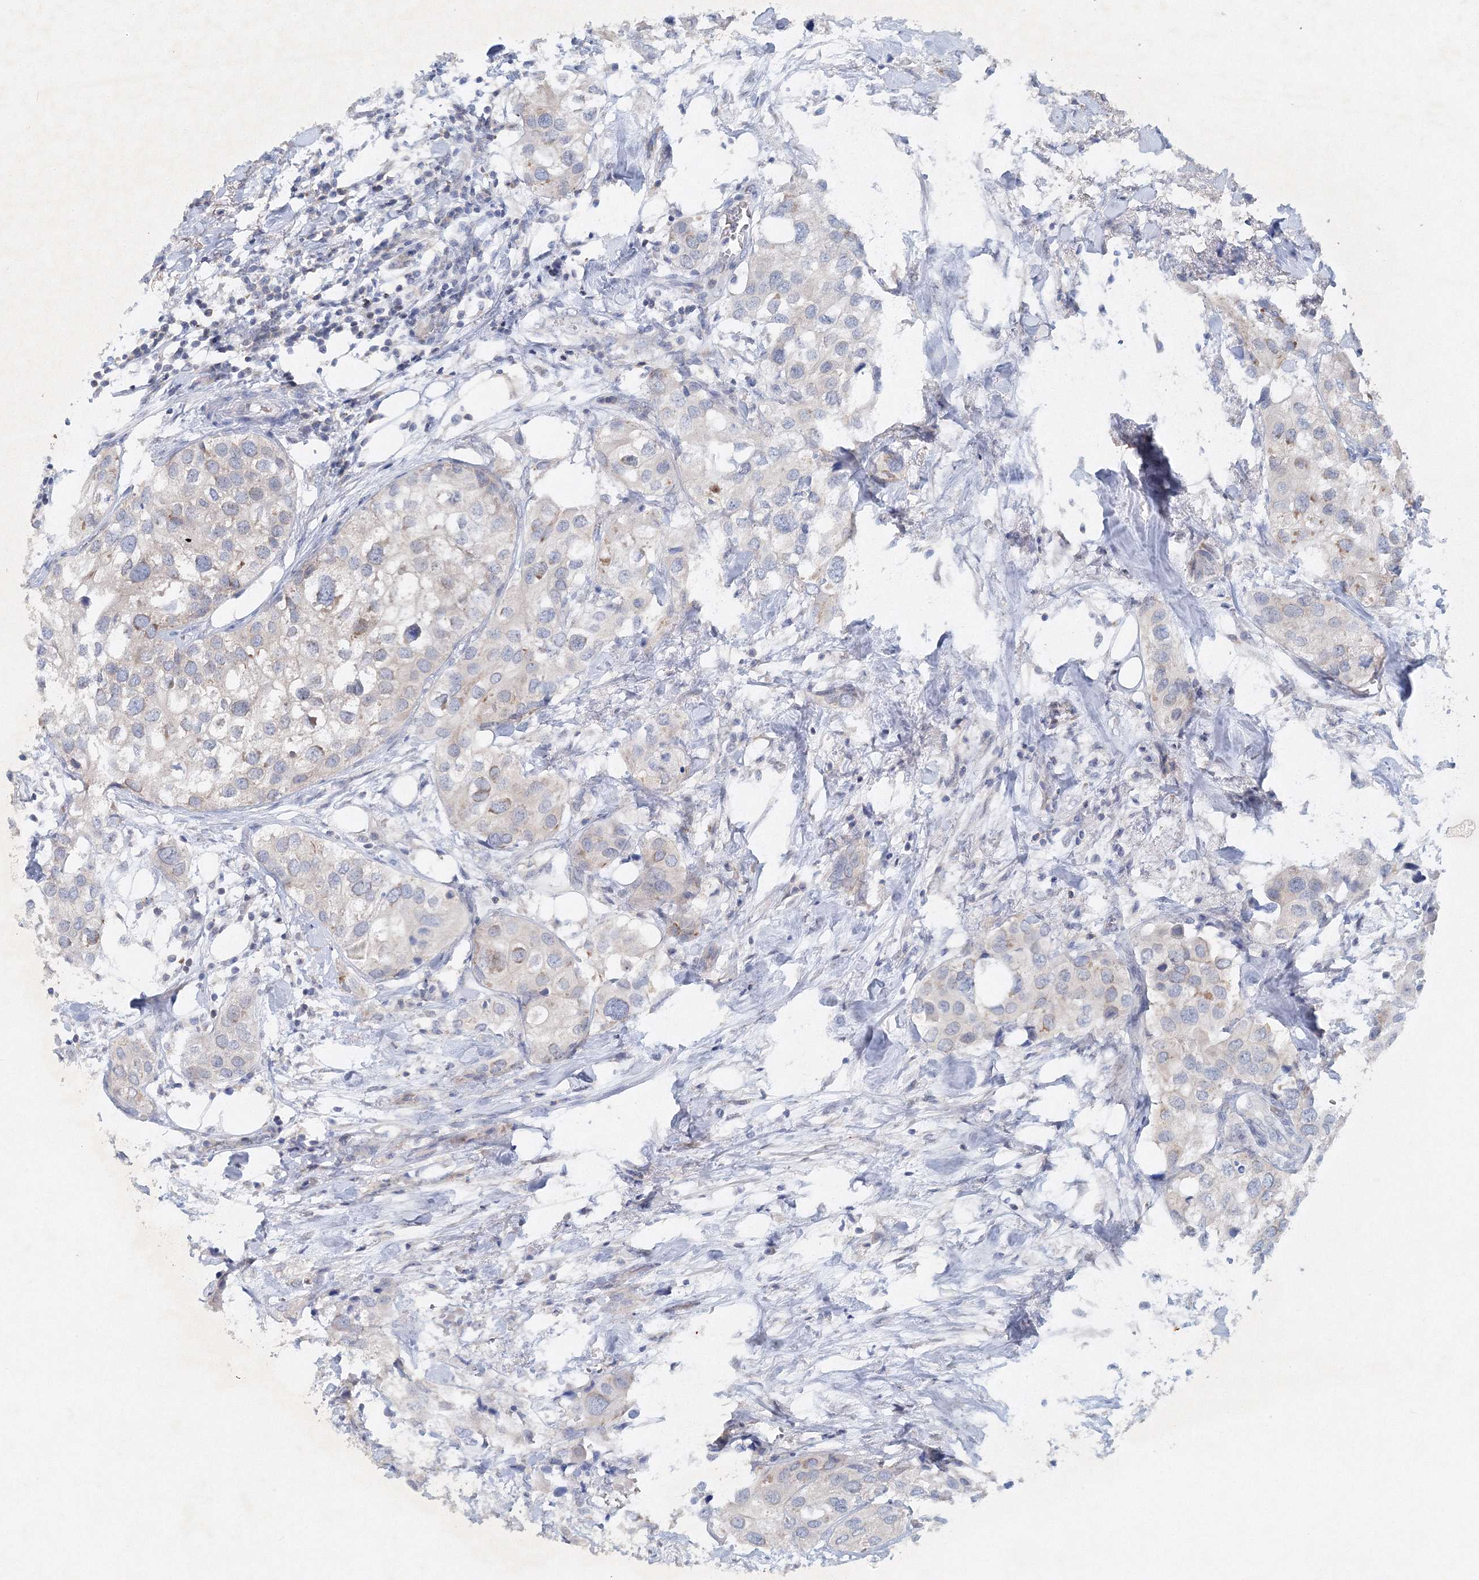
{"staining": {"intensity": "negative", "quantity": "none", "location": "none"}, "tissue": "urothelial cancer", "cell_type": "Tumor cells", "image_type": "cancer", "snomed": [{"axis": "morphology", "description": "Urothelial carcinoma, High grade"}, {"axis": "topography", "description": "Urinary bladder"}], "caption": "High-grade urothelial carcinoma stained for a protein using IHC demonstrates no staining tumor cells.", "gene": "SH3BP5", "patient": {"sex": "male", "age": 64}}